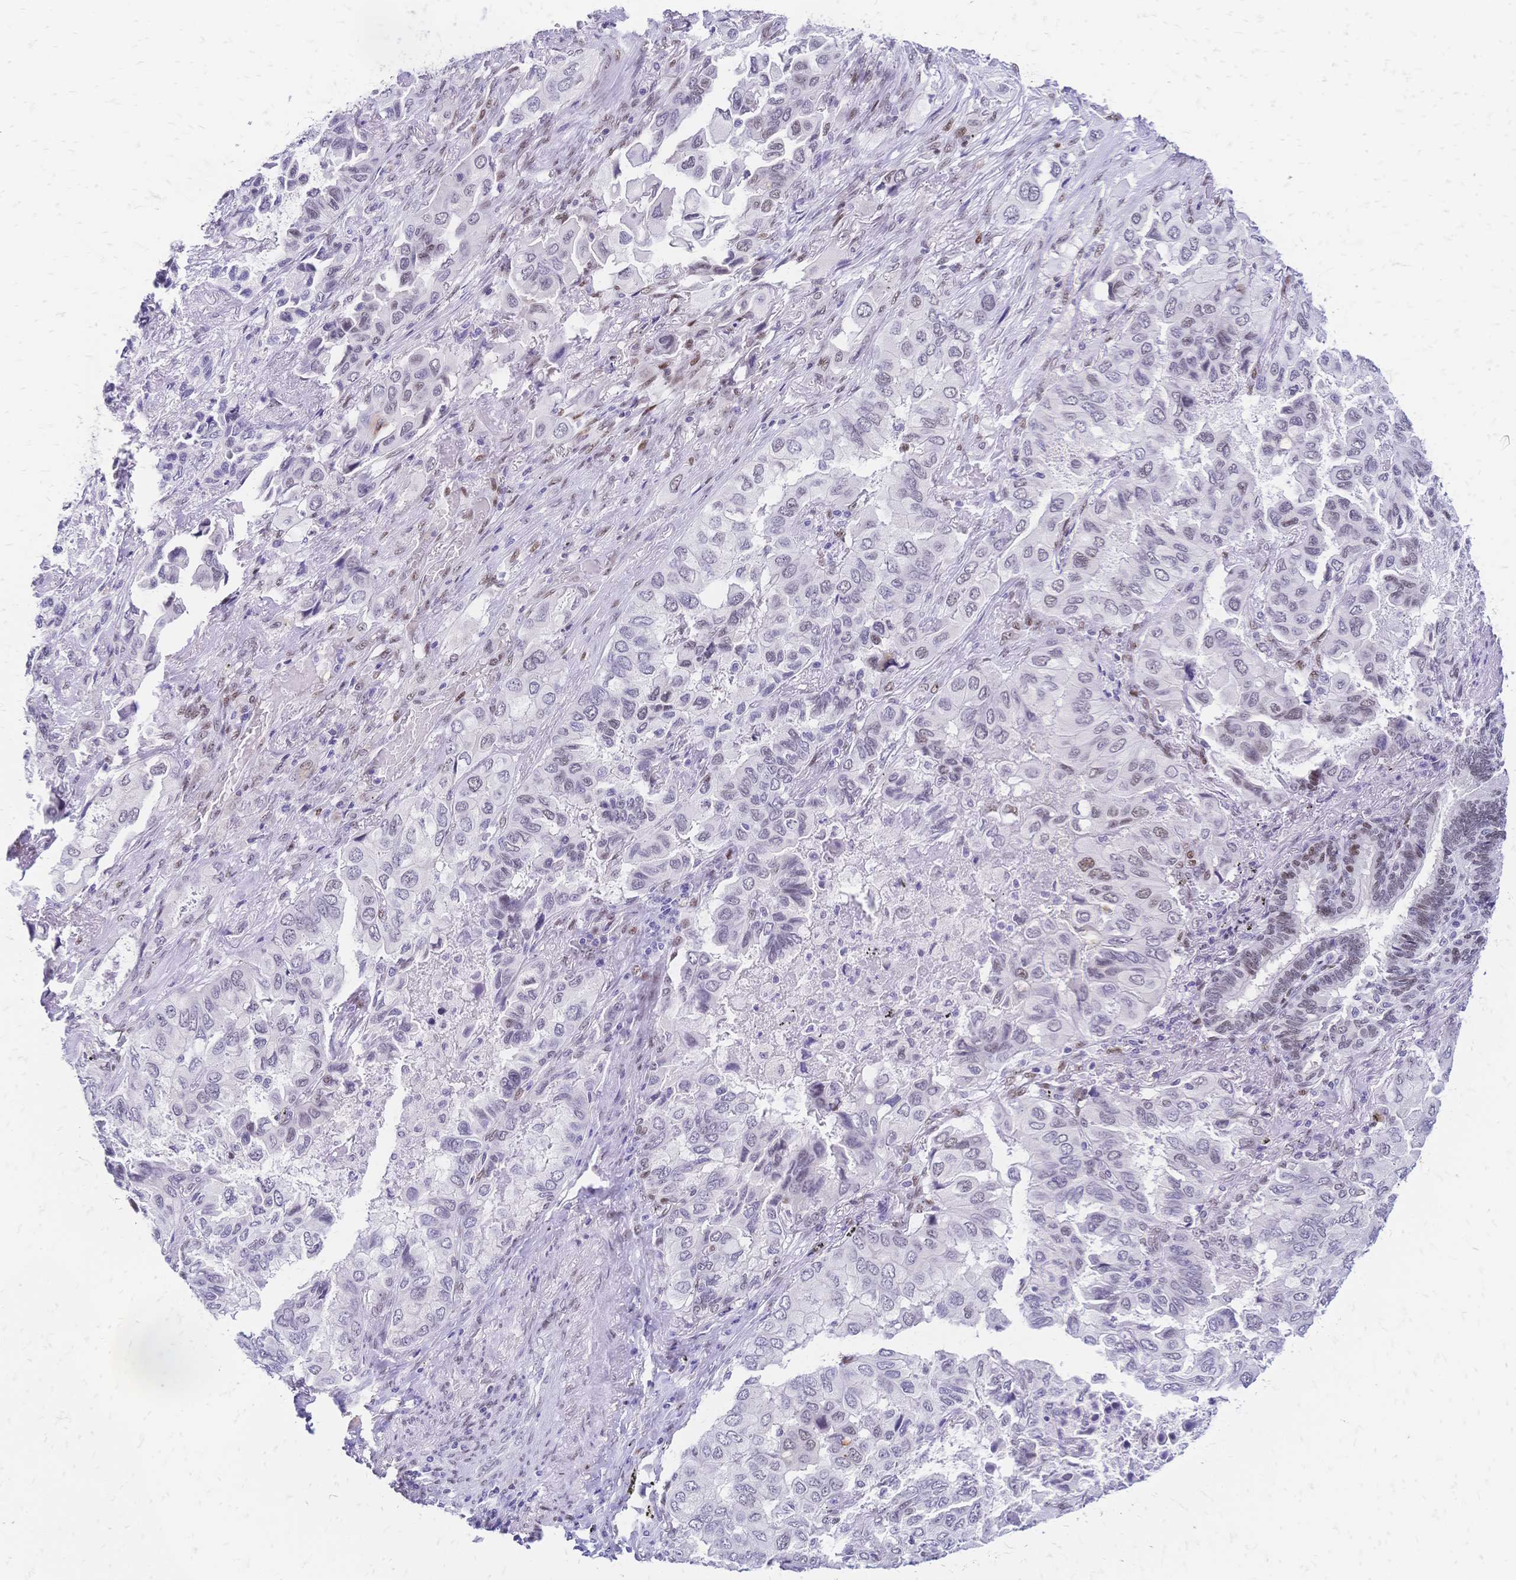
{"staining": {"intensity": "moderate", "quantity": "<25%", "location": "nuclear"}, "tissue": "lung cancer", "cell_type": "Tumor cells", "image_type": "cancer", "snomed": [{"axis": "morphology", "description": "Aneuploidy"}, {"axis": "morphology", "description": "Adenocarcinoma, NOS"}, {"axis": "morphology", "description": "Adenocarcinoma, metastatic, NOS"}, {"axis": "topography", "description": "Lymph node"}, {"axis": "topography", "description": "Lung"}], "caption": "Moderate nuclear expression is present in about <25% of tumor cells in lung cancer. The staining is performed using DAB (3,3'-diaminobenzidine) brown chromogen to label protein expression. The nuclei are counter-stained blue using hematoxylin.", "gene": "NFIC", "patient": {"sex": "female", "age": 48}}